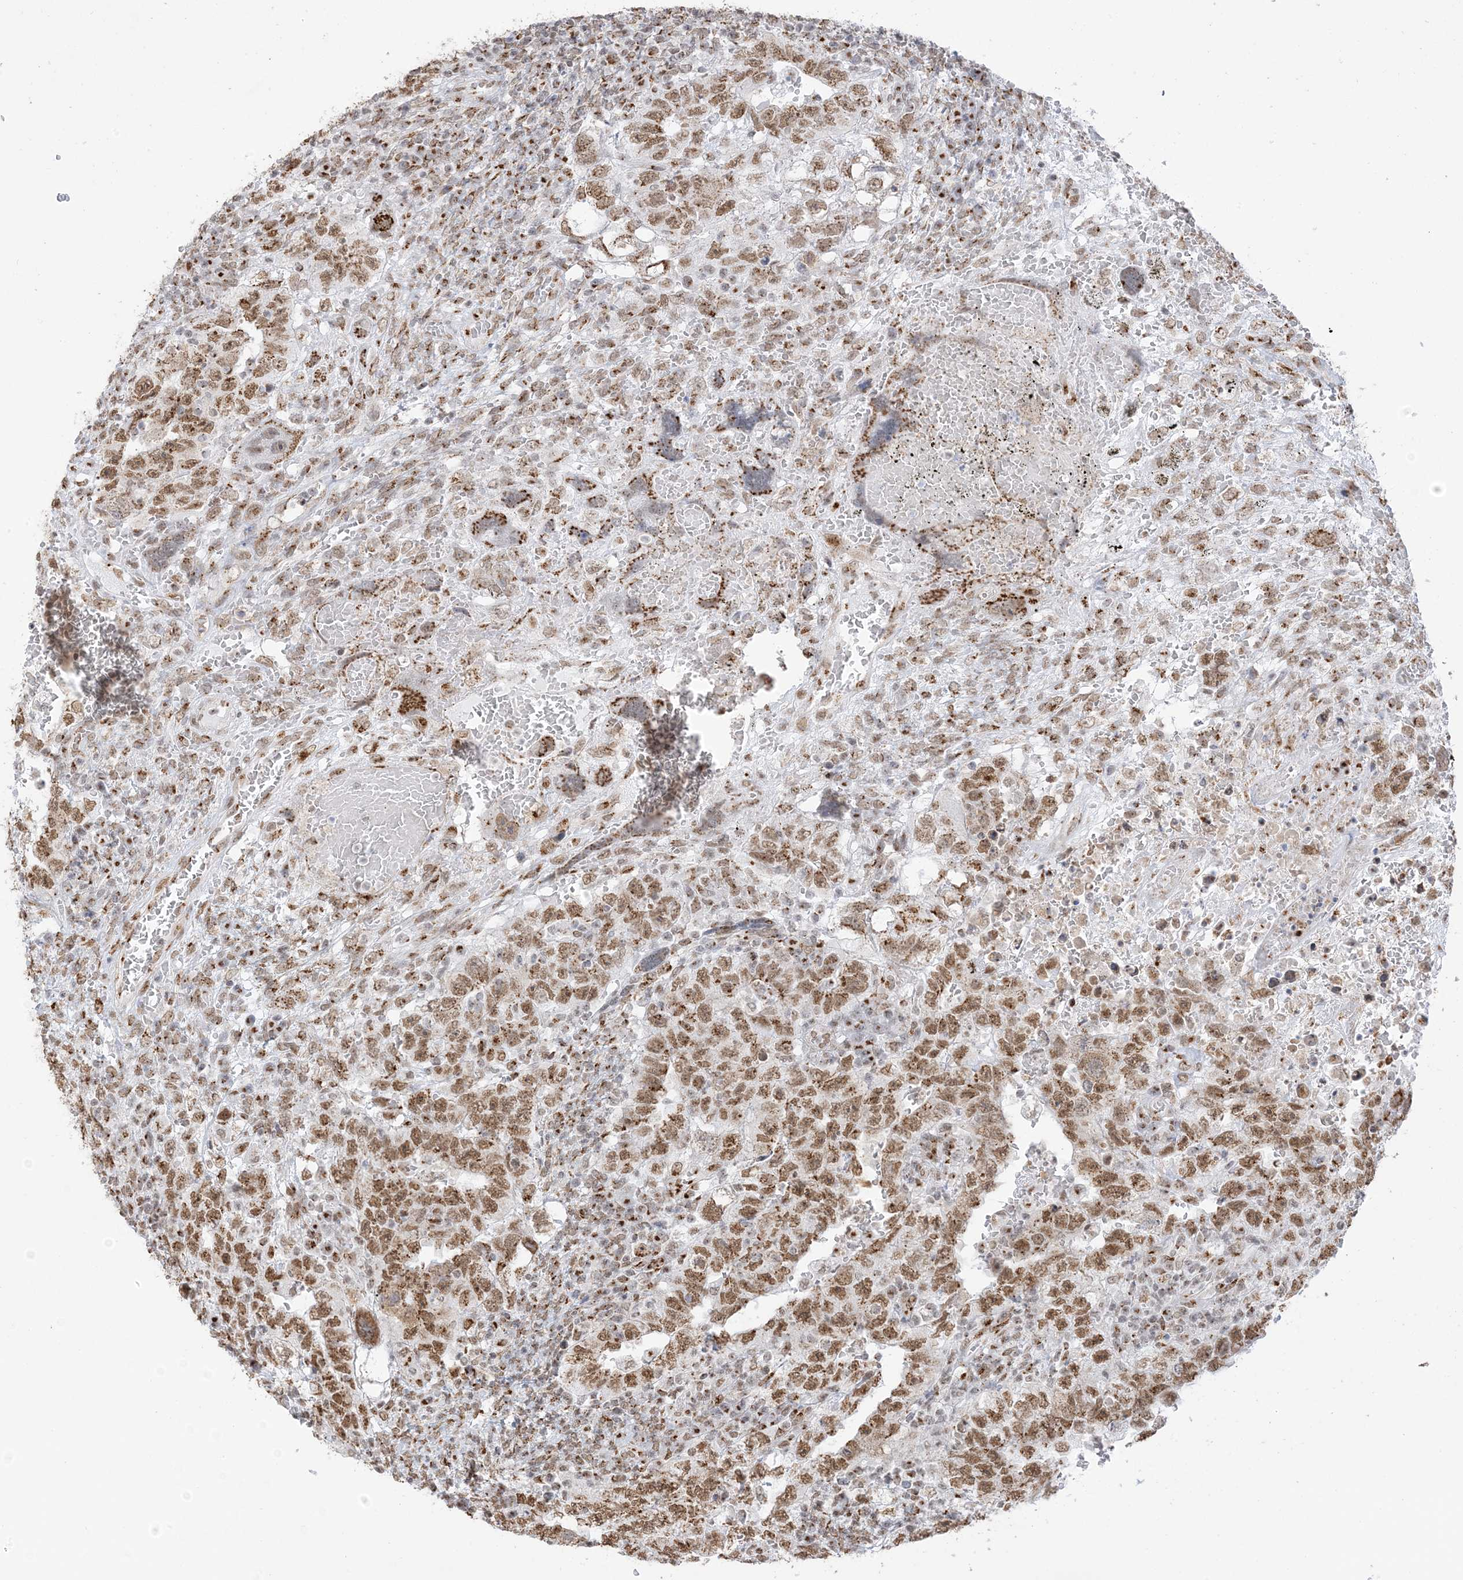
{"staining": {"intensity": "moderate", "quantity": ">75%", "location": "cytoplasmic/membranous,nuclear"}, "tissue": "testis cancer", "cell_type": "Tumor cells", "image_type": "cancer", "snomed": [{"axis": "morphology", "description": "Carcinoma, Embryonal, NOS"}, {"axis": "topography", "description": "Testis"}], "caption": "Immunohistochemical staining of testis cancer displays moderate cytoplasmic/membranous and nuclear protein expression in about >75% of tumor cells.", "gene": "GPR107", "patient": {"sex": "male", "age": 26}}